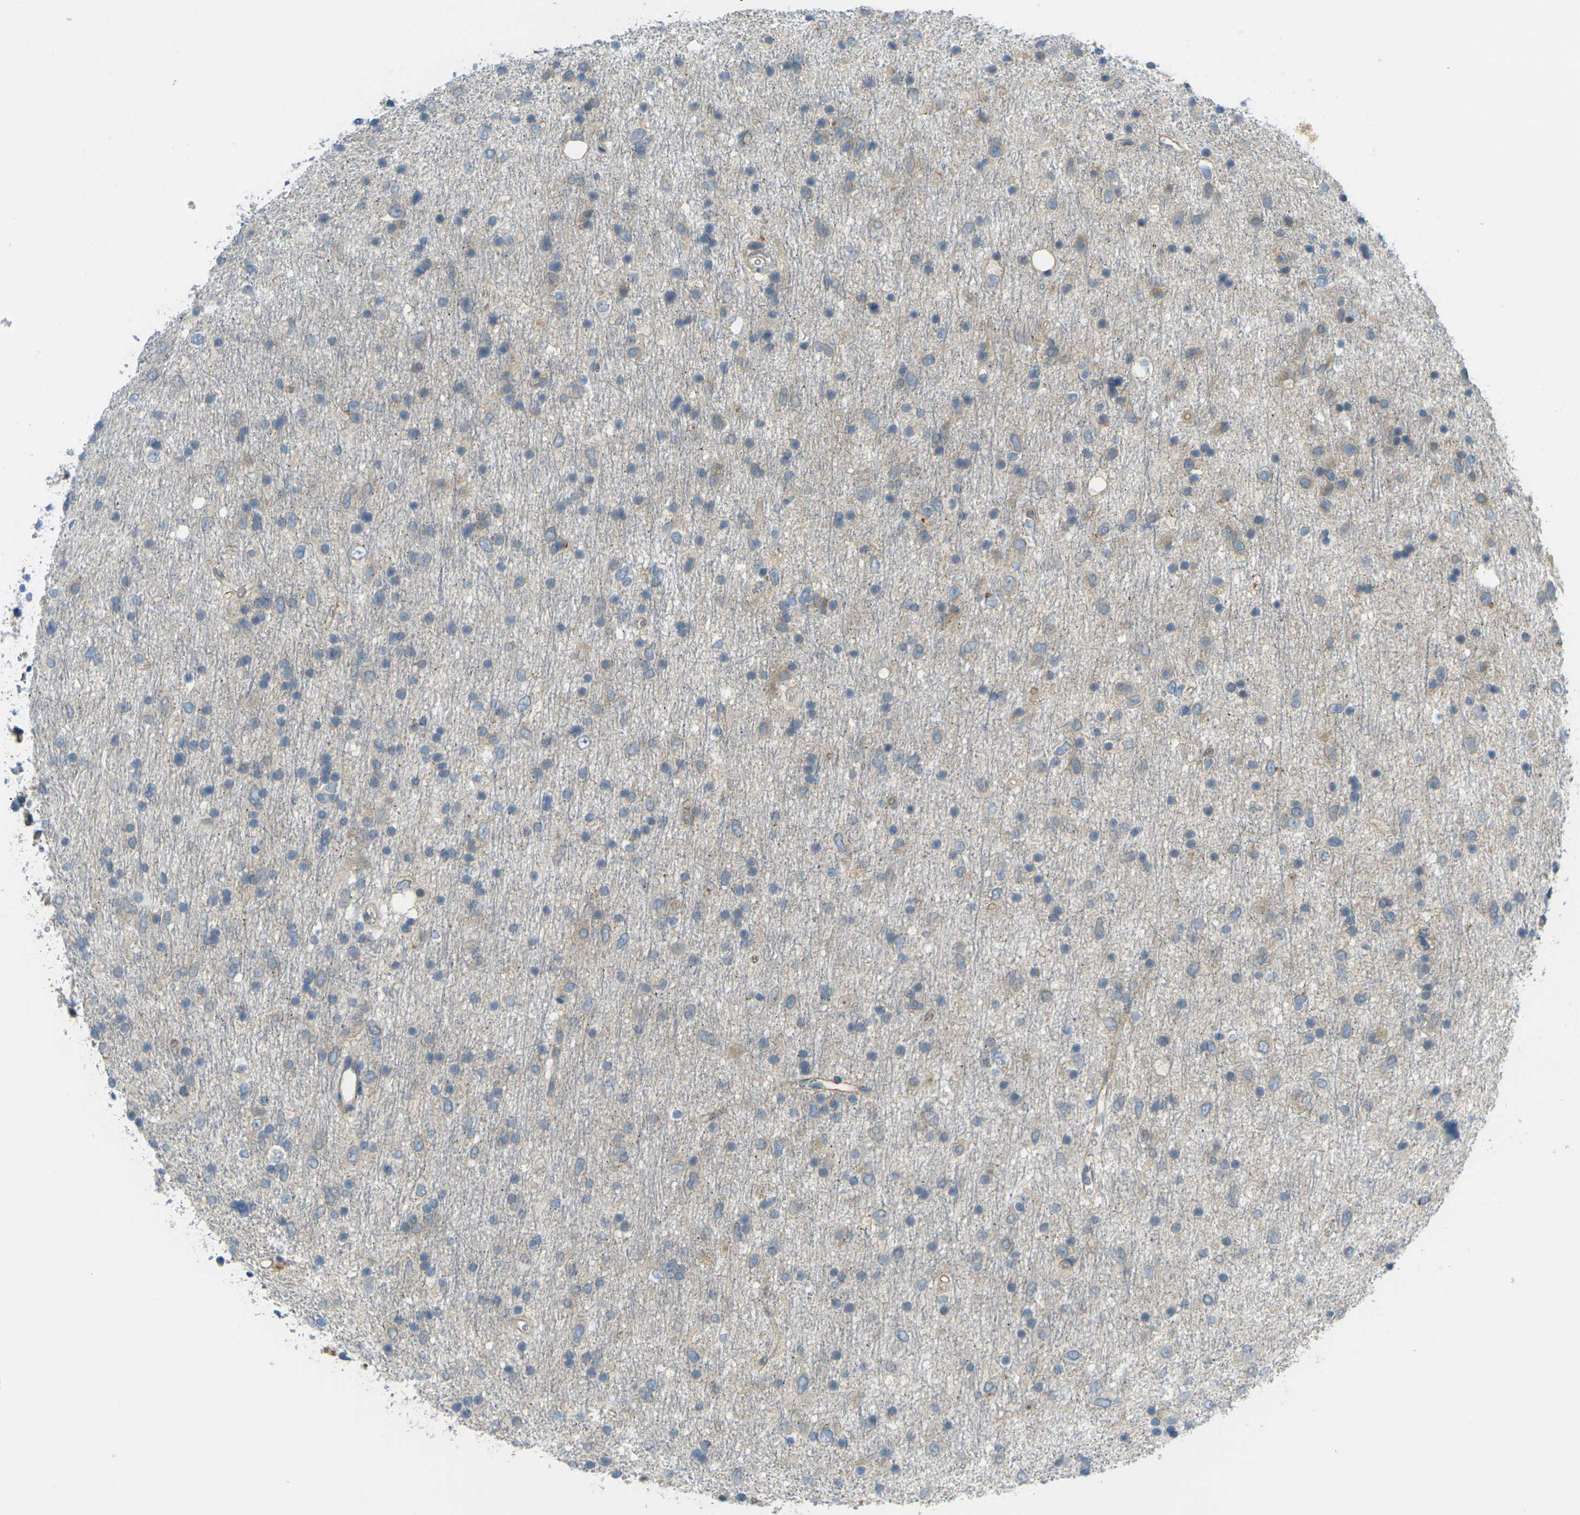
{"staining": {"intensity": "weak", "quantity": "25%-75%", "location": "cytoplasmic/membranous"}, "tissue": "glioma", "cell_type": "Tumor cells", "image_type": "cancer", "snomed": [{"axis": "morphology", "description": "Glioma, malignant, Low grade"}, {"axis": "topography", "description": "Brain"}], "caption": "Immunohistochemistry (DAB (3,3'-diaminobenzidine)) staining of malignant glioma (low-grade) displays weak cytoplasmic/membranous protein expression in about 25%-75% of tumor cells.", "gene": "RHBDD1", "patient": {"sex": "male", "age": 77}}